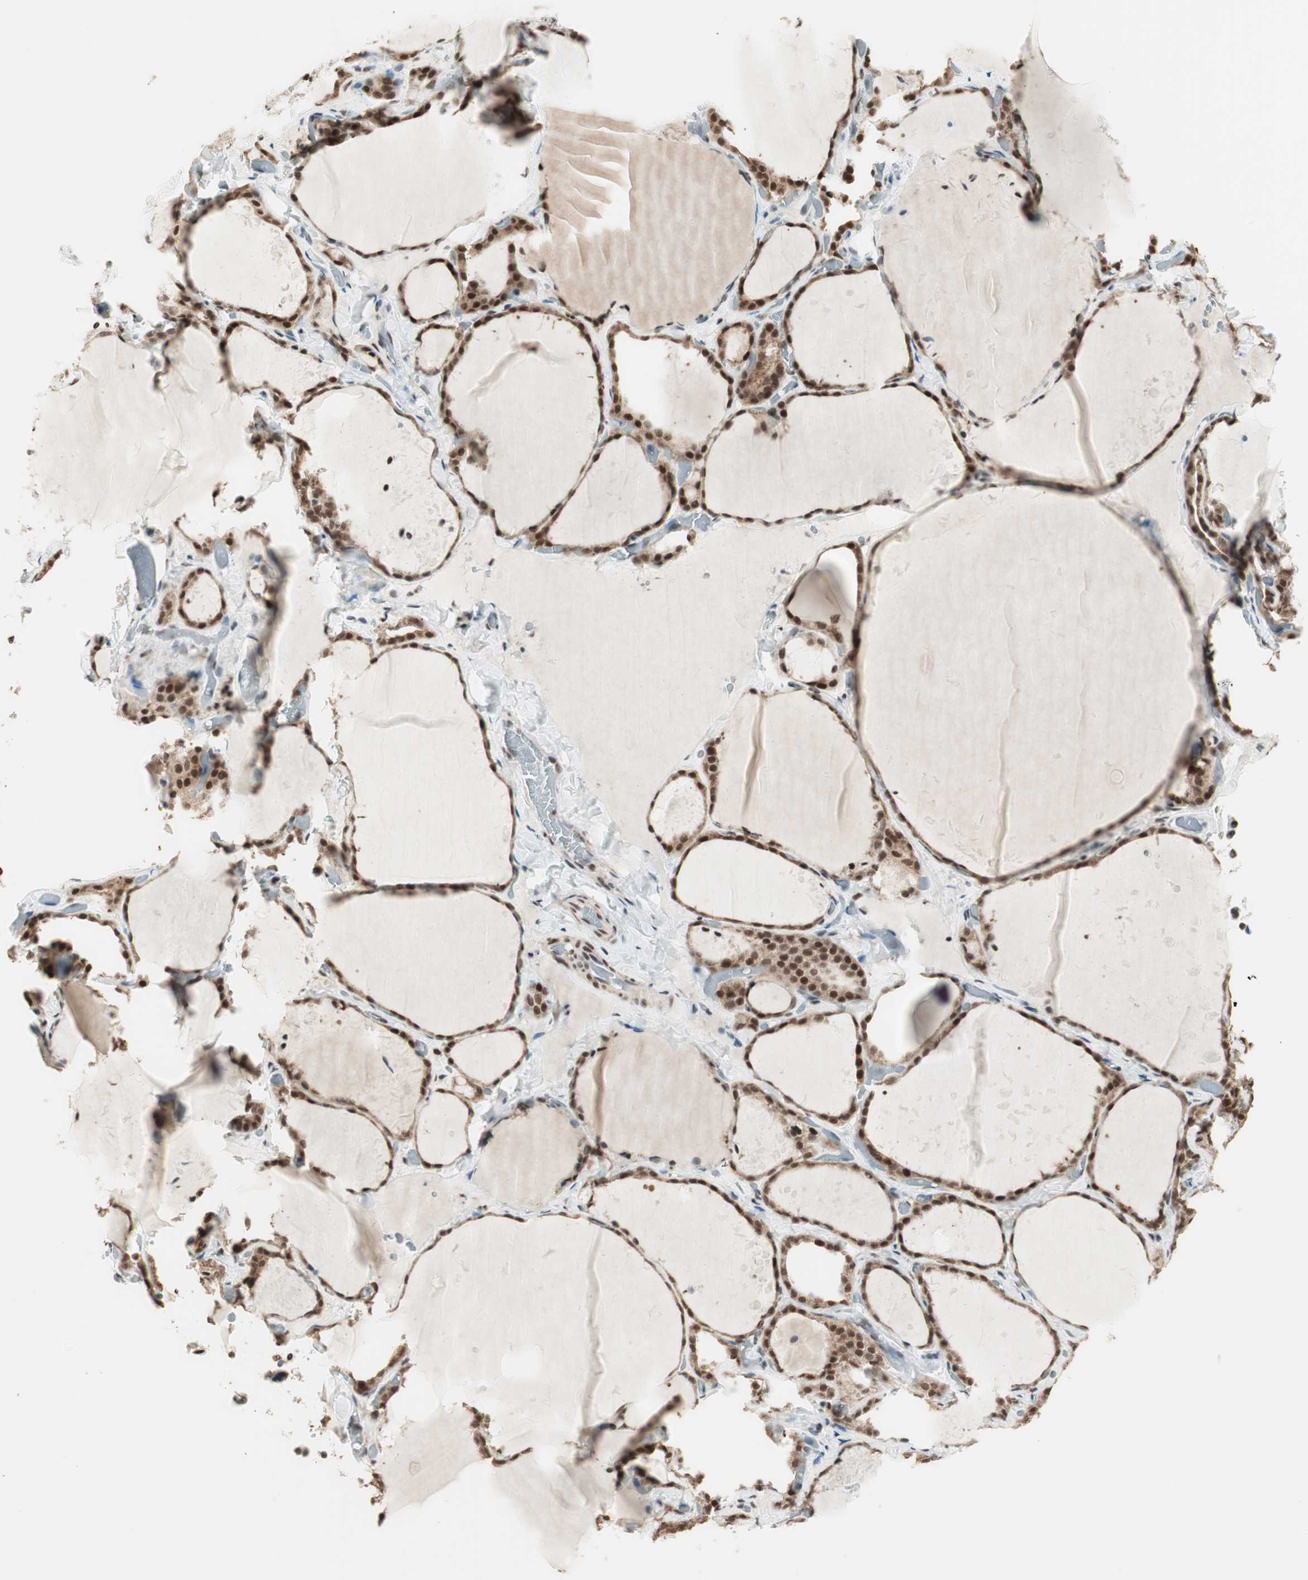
{"staining": {"intensity": "moderate", "quantity": ">75%", "location": "nuclear"}, "tissue": "thyroid gland", "cell_type": "Glandular cells", "image_type": "normal", "snomed": [{"axis": "morphology", "description": "Normal tissue, NOS"}, {"axis": "topography", "description": "Thyroid gland"}], "caption": "Immunohistochemistry image of normal human thyroid gland stained for a protein (brown), which shows medium levels of moderate nuclear expression in approximately >75% of glandular cells.", "gene": "SMARCE1", "patient": {"sex": "female", "age": 22}}